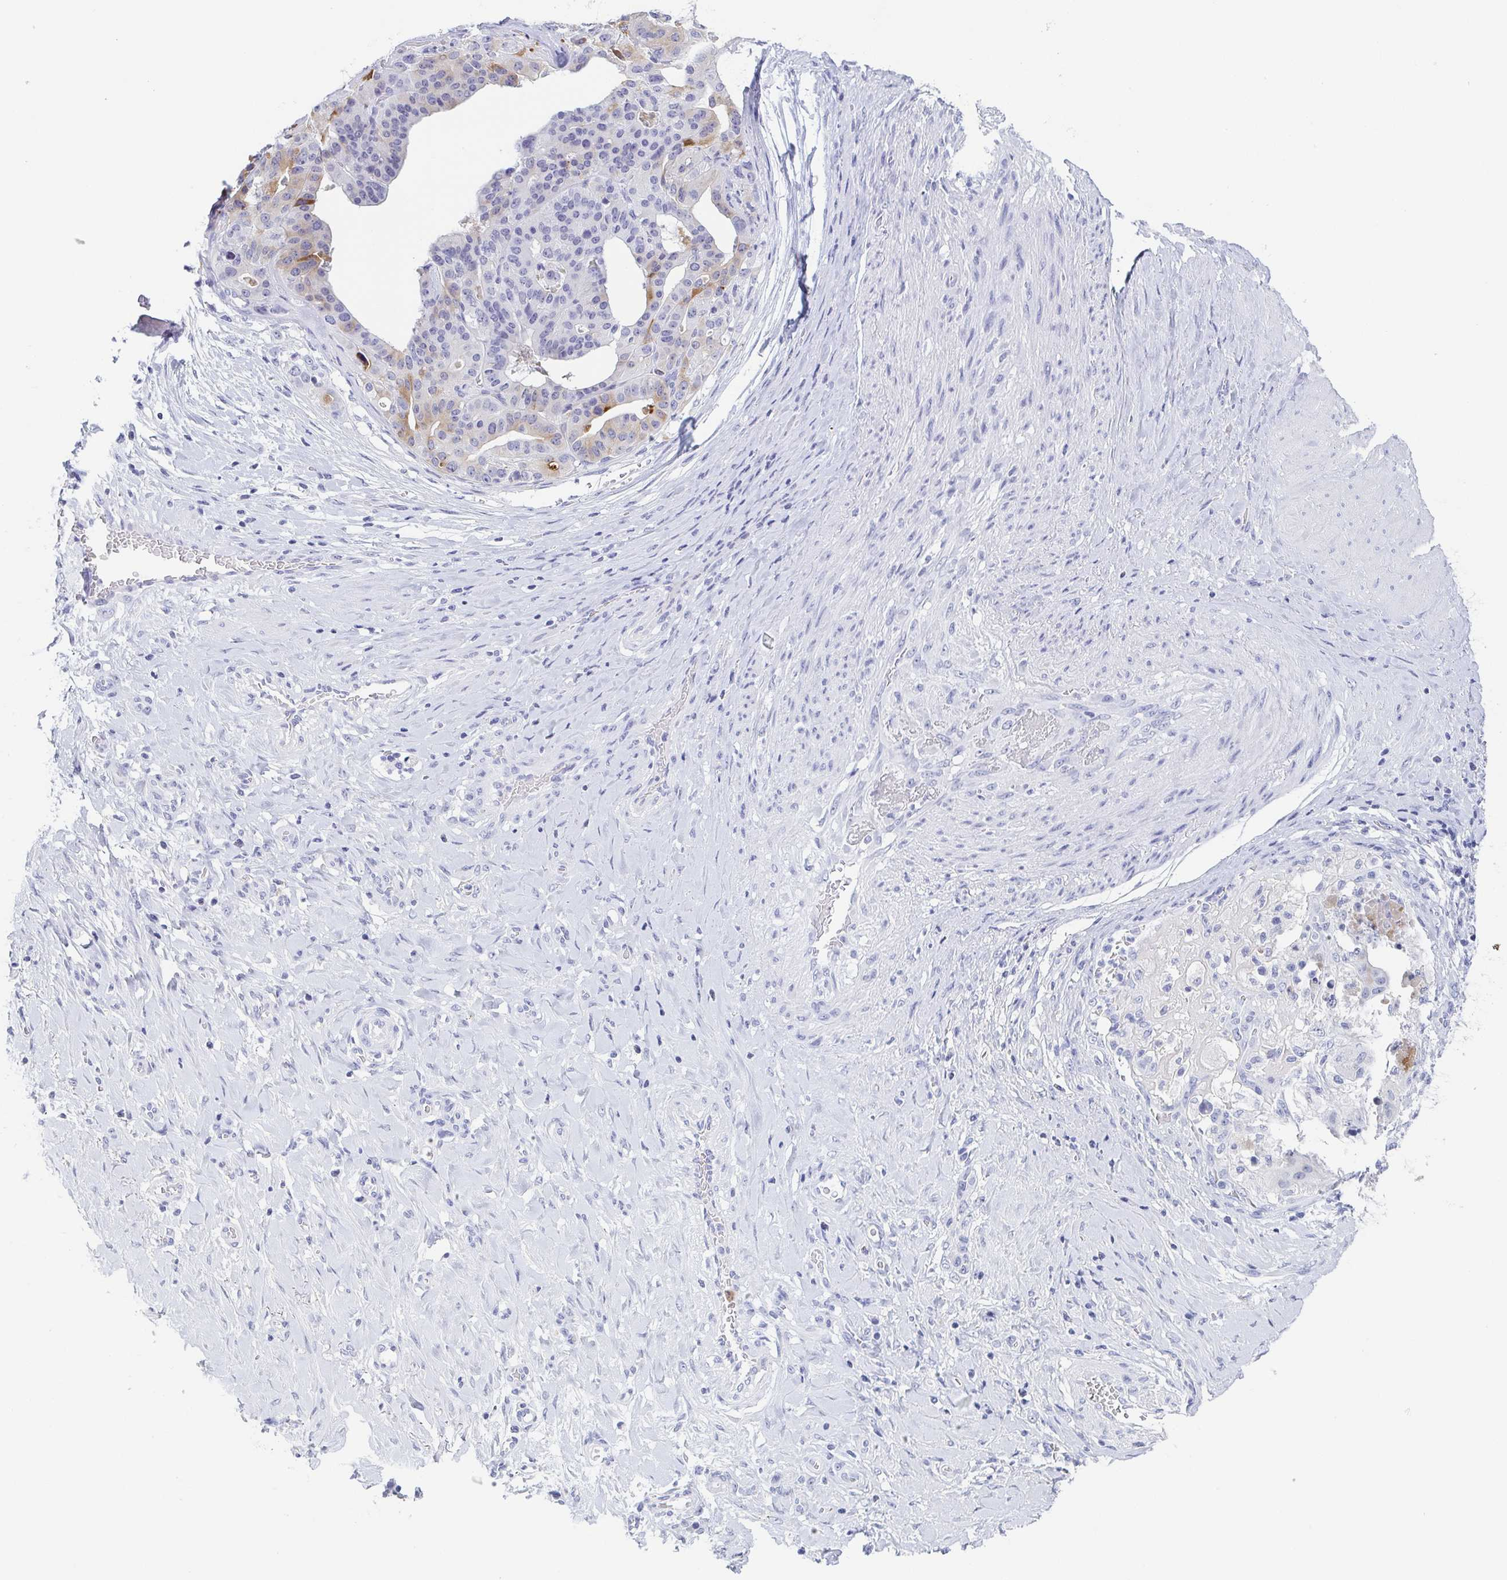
{"staining": {"intensity": "weak", "quantity": "<25%", "location": "cytoplasmic/membranous"}, "tissue": "stomach cancer", "cell_type": "Tumor cells", "image_type": "cancer", "snomed": [{"axis": "morphology", "description": "Adenocarcinoma, NOS"}, {"axis": "topography", "description": "Stomach"}], "caption": "IHC micrograph of neoplastic tissue: stomach cancer stained with DAB (3,3'-diaminobenzidine) demonstrates no significant protein staining in tumor cells. (Brightfield microscopy of DAB (3,3'-diaminobenzidine) IHC at high magnification).", "gene": "REG4", "patient": {"sex": "male", "age": 48}}